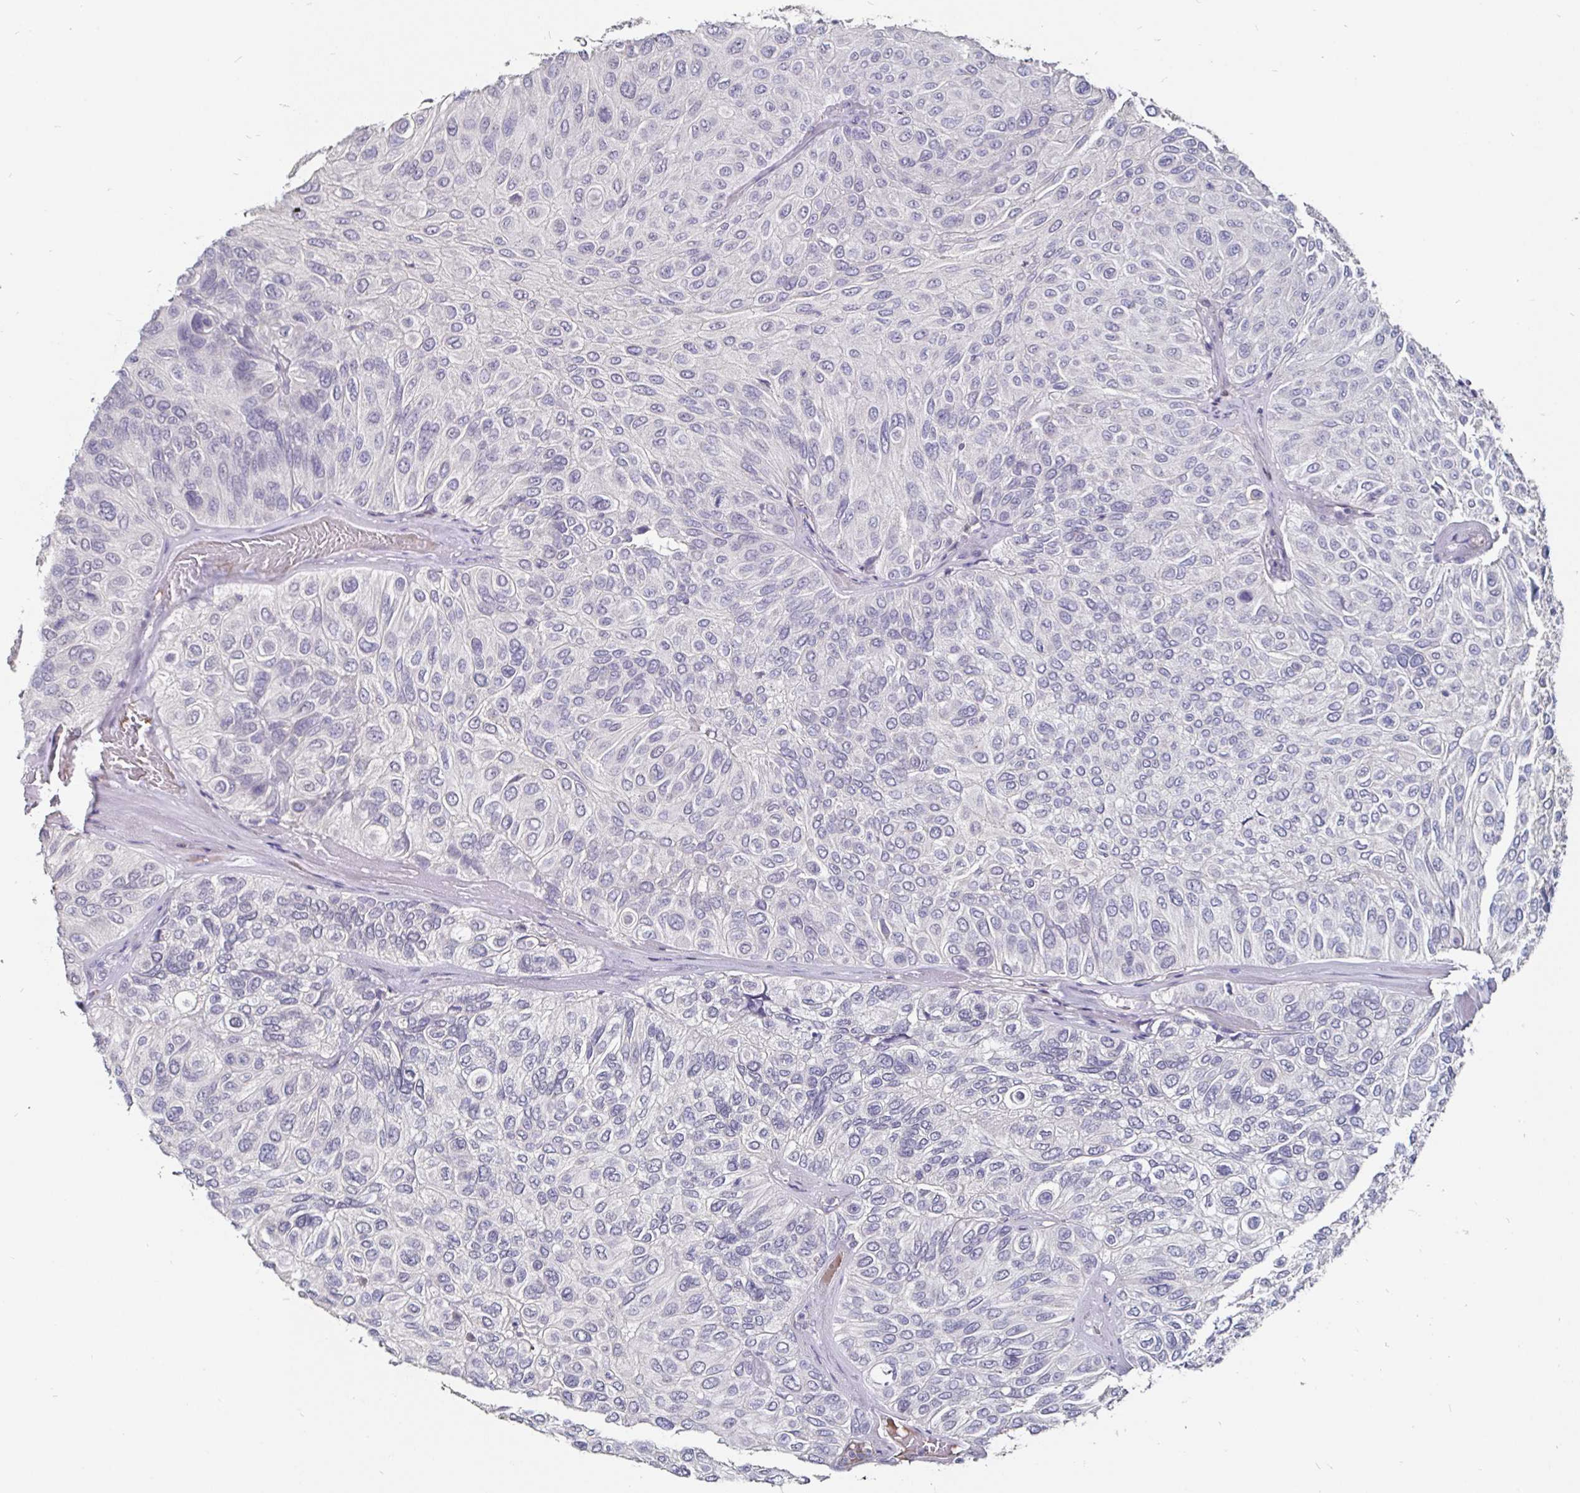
{"staining": {"intensity": "negative", "quantity": "none", "location": "none"}, "tissue": "urothelial cancer", "cell_type": "Tumor cells", "image_type": "cancer", "snomed": [{"axis": "morphology", "description": "Urothelial carcinoma, High grade"}, {"axis": "topography", "description": "Urinary bladder"}], "caption": "Immunohistochemistry (IHC) of urothelial carcinoma (high-grade) shows no positivity in tumor cells.", "gene": "FAIM2", "patient": {"sex": "male", "age": 66}}